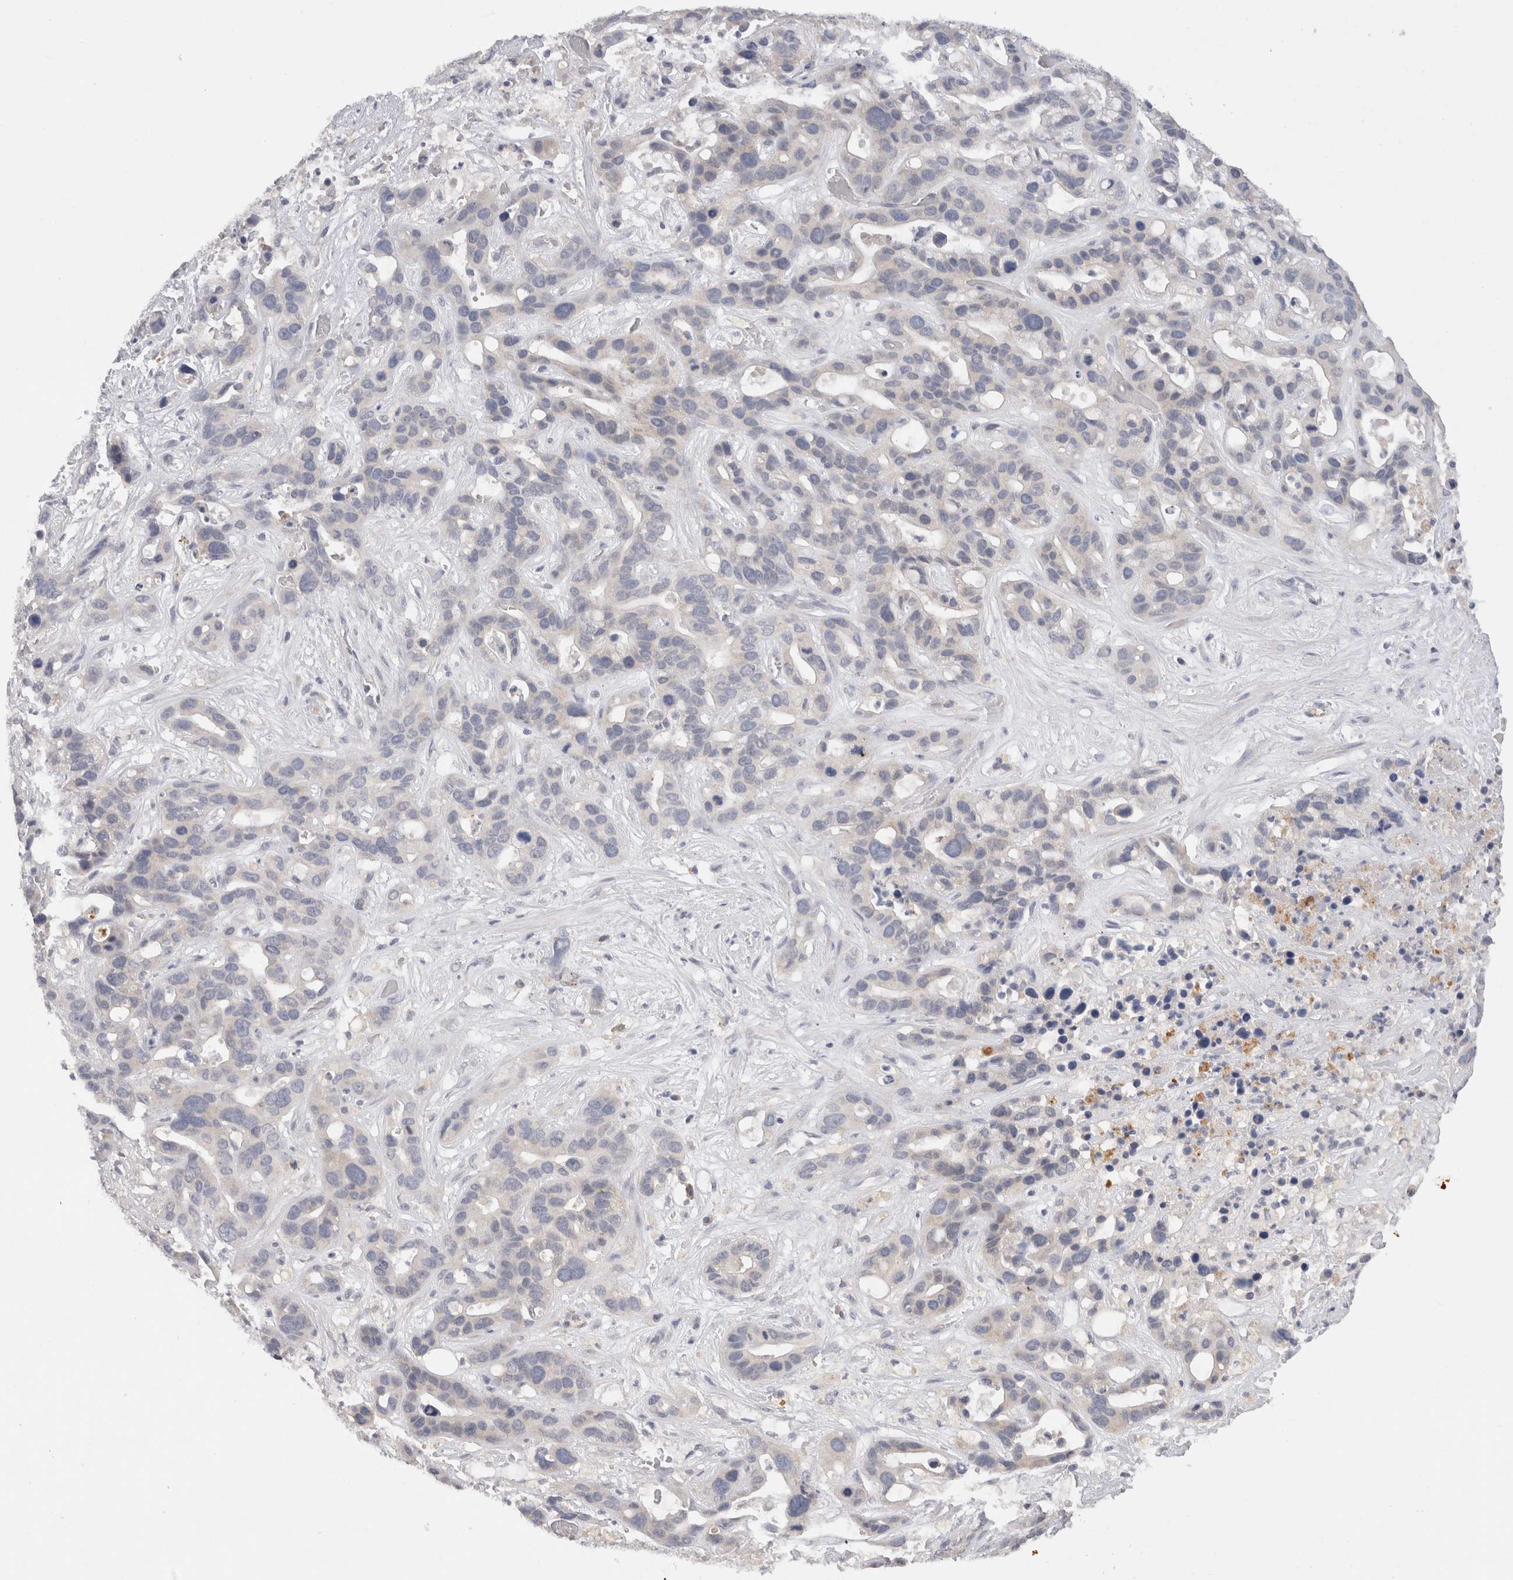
{"staining": {"intensity": "negative", "quantity": "none", "location": "none"}, "tissue": "liver cancer", "cell_type": "Tumor cells", "image_type": "cancer", "snomed": [{"axis": "morphology", "description": "Cholangiocarcinoma"}, {"axis": "topography", "description": "Liver"}], "caption": "Immunohistochemistry of human liver cholangiocarcinoma shows no expression in tumor cells.", "gene": "CHRM4", "patient": {"sex": "female", "age": 65}}